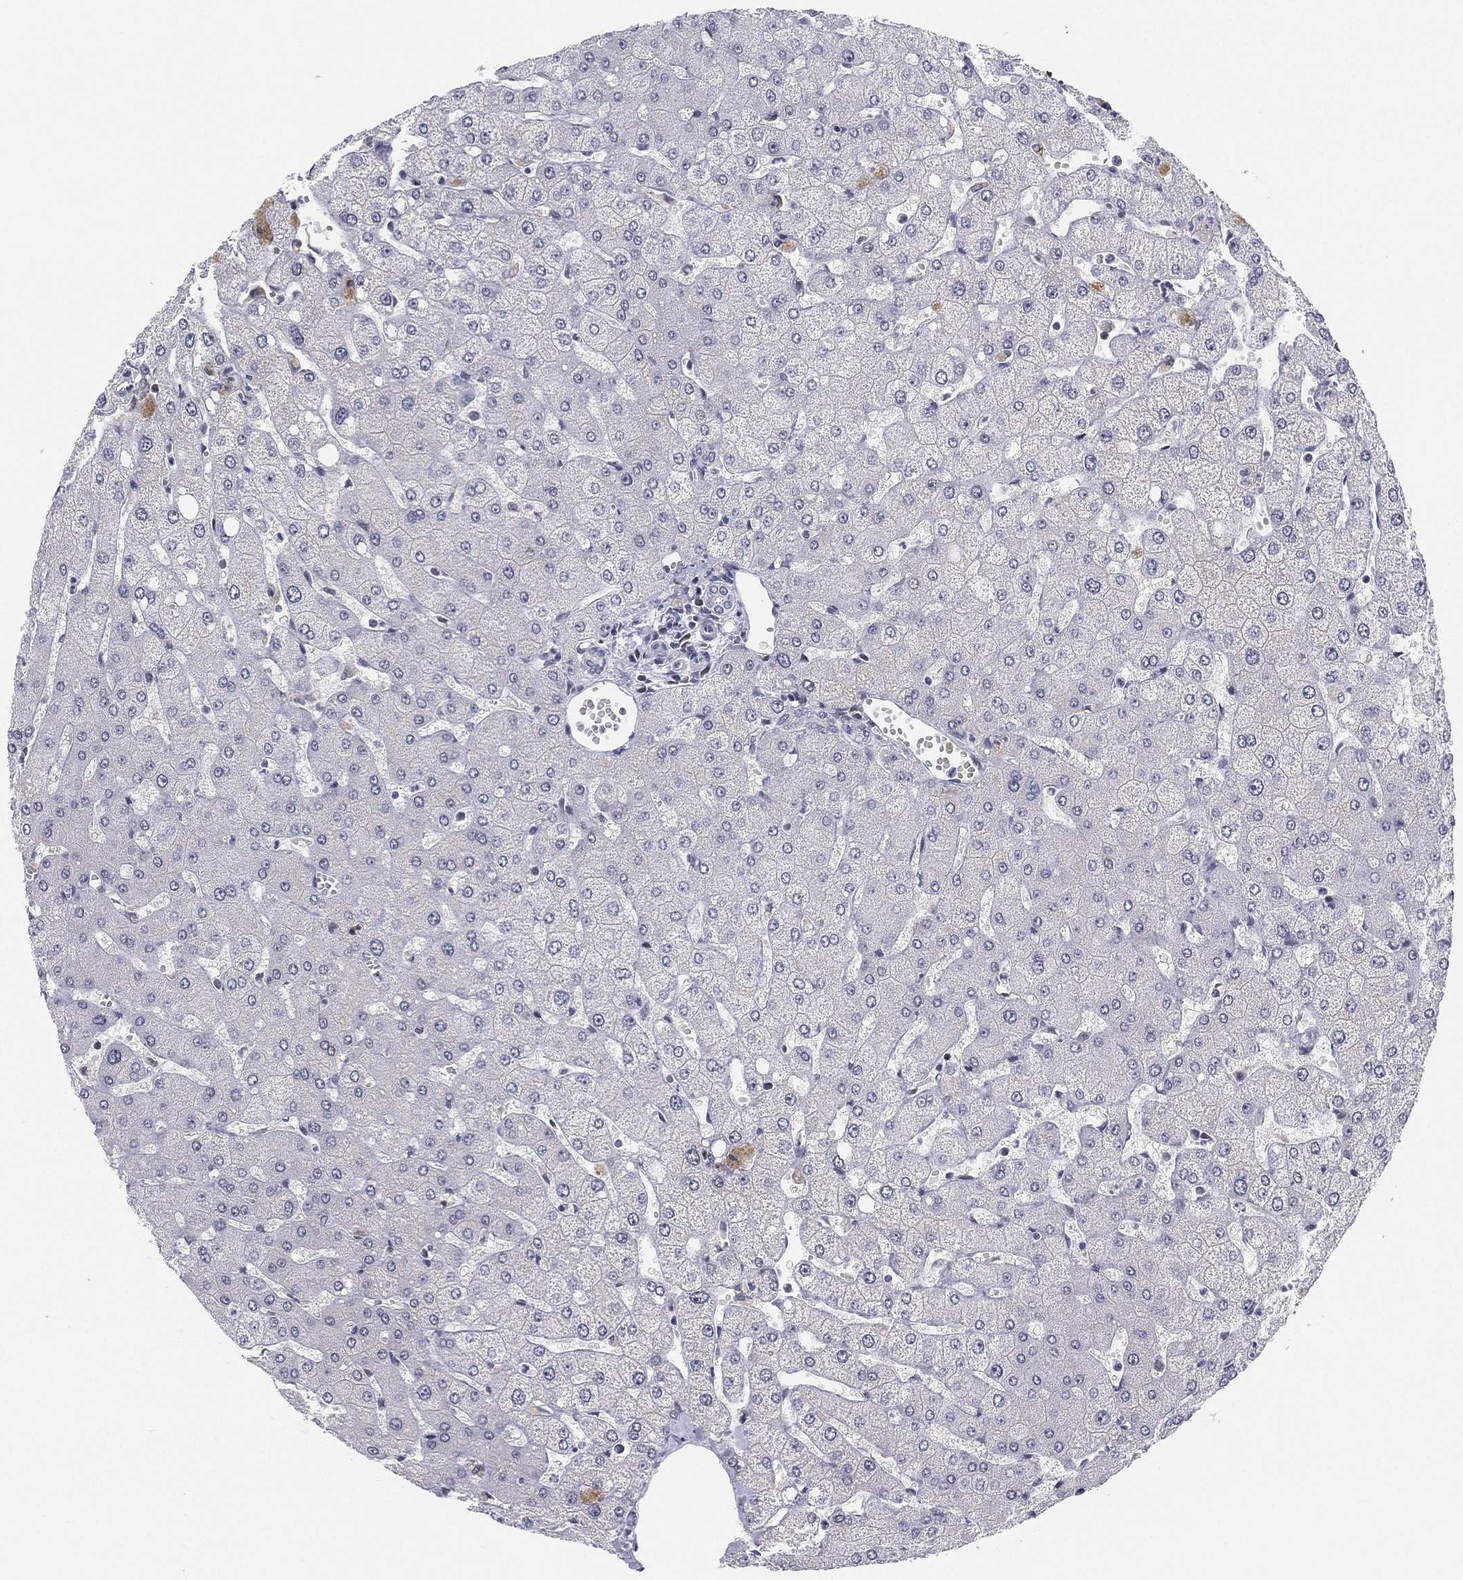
{"staining": {"intensity": "negative", "quantity": "none", "location": "none"}, "tissue": "liver", "cell_type": "Cholangiocytes", "image_type": "normal", "snomed": [{"axis": "morphology", "description": "Normal tissue, NOS"}, {"axis": "topography", "description": "Liver"}], "caption": "This is a image of immunohistochemistry staining of benign liver, which shows no positivity in cholangiocytes.", "gene": "MS4A8", "patient": {"sex": "female", "age": 54}}